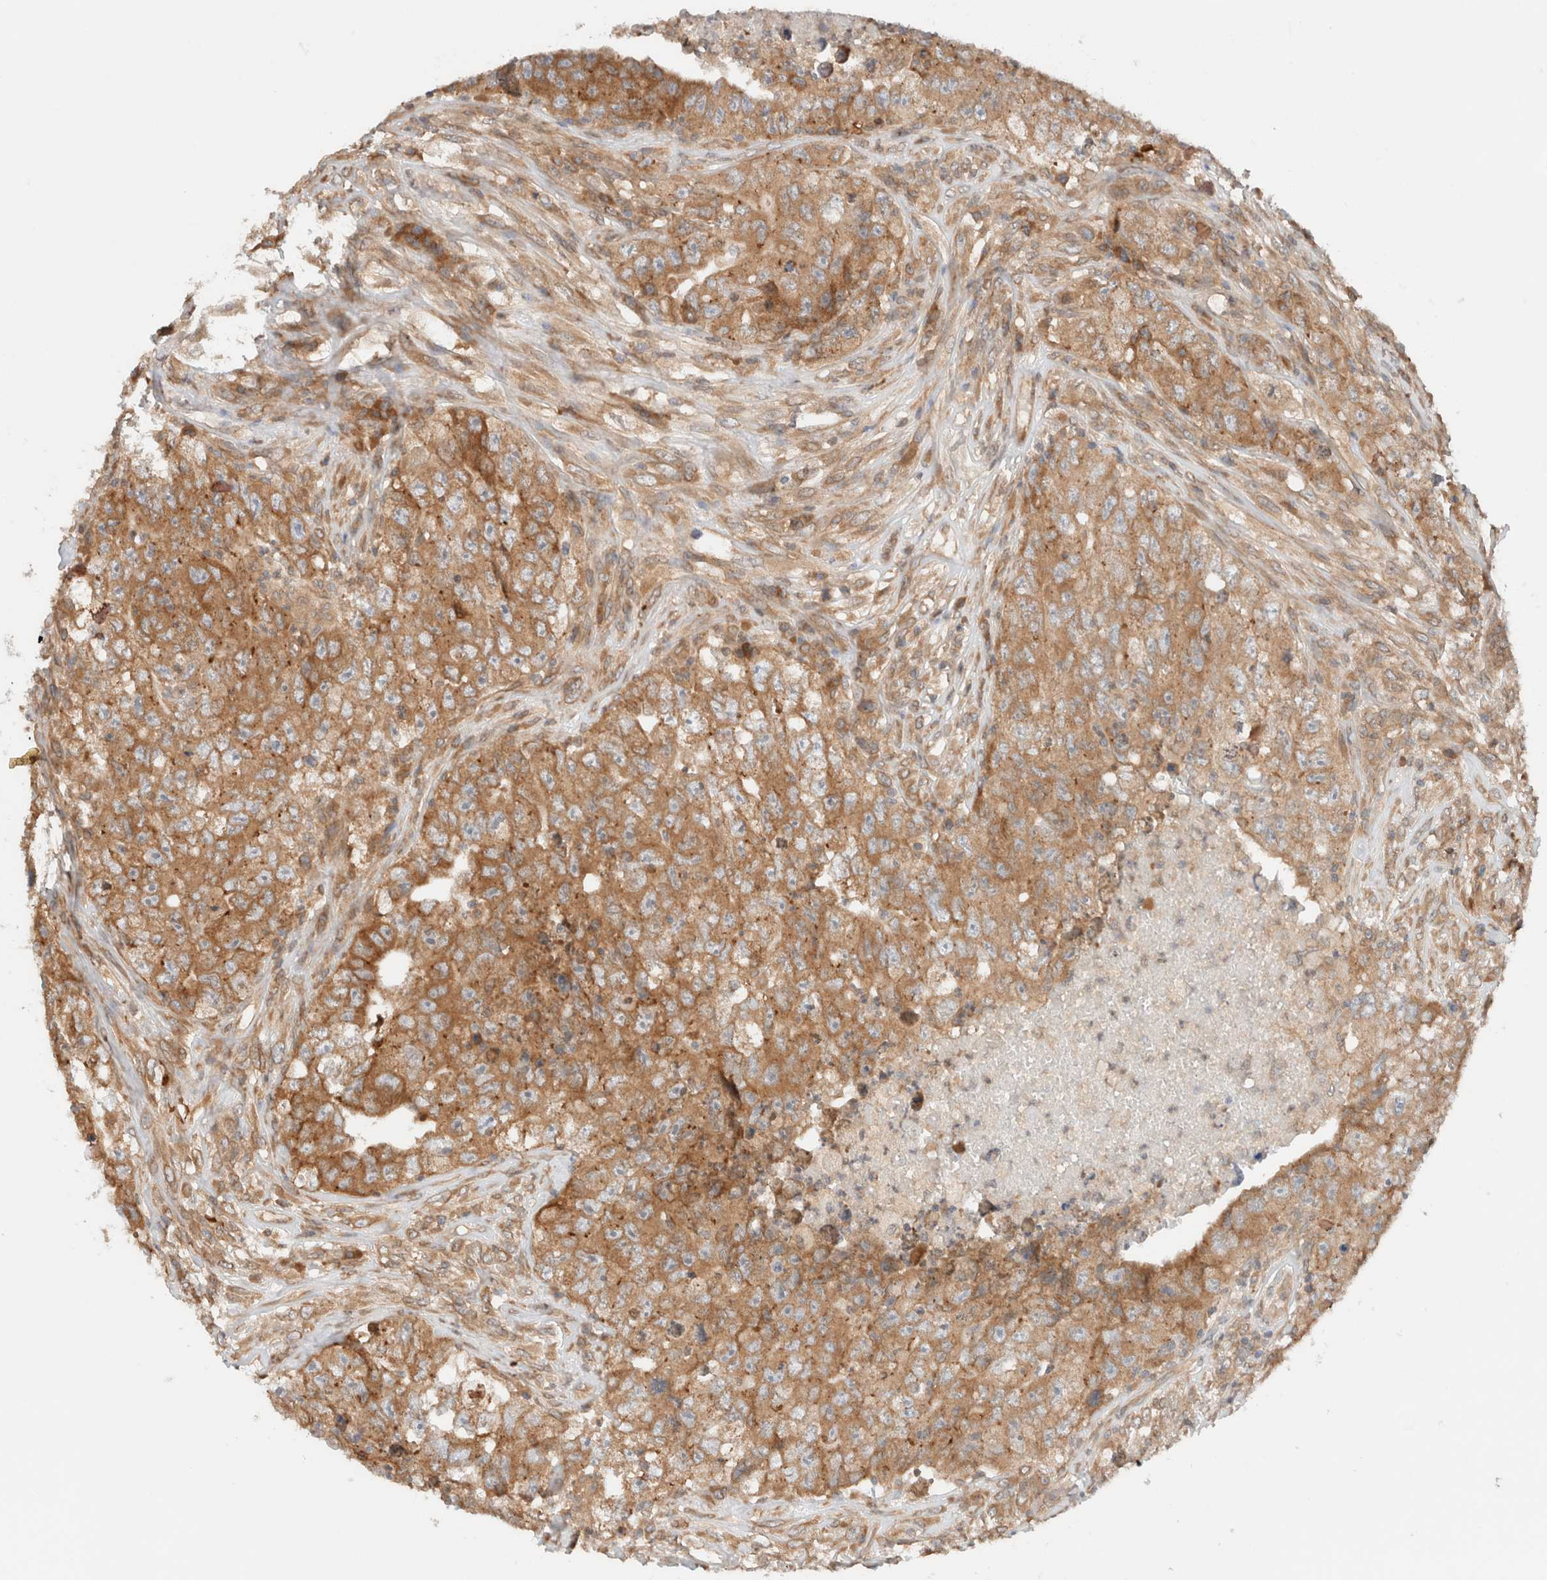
{"staining": {"intensity": "moderate", "quantity": ">75%", "location": "cytoplasmic/membranous"}, "tissue": "testis cancer", "cell_type": "Tumor cells", "image_type": "cancer", "snomed": [{"axis": "morphology", "description": "Carcinoma, Embryonal, NOS"}, {"axis": "topography", "description": "Testis"}], "caption": "Immunohistochemistry (IHC) image of neoplastic tissue: testis cancer (embryonal carcinoma) stained using IHC exhibits medium levels of moderate protein expression localized specifically in the cytoplasmic/membranous of tumor cells, appearing as a cytoplasmic/membranous brown color.", "gene": "ARFGEF2", "patient": {"sex": "male", "age": 32}}